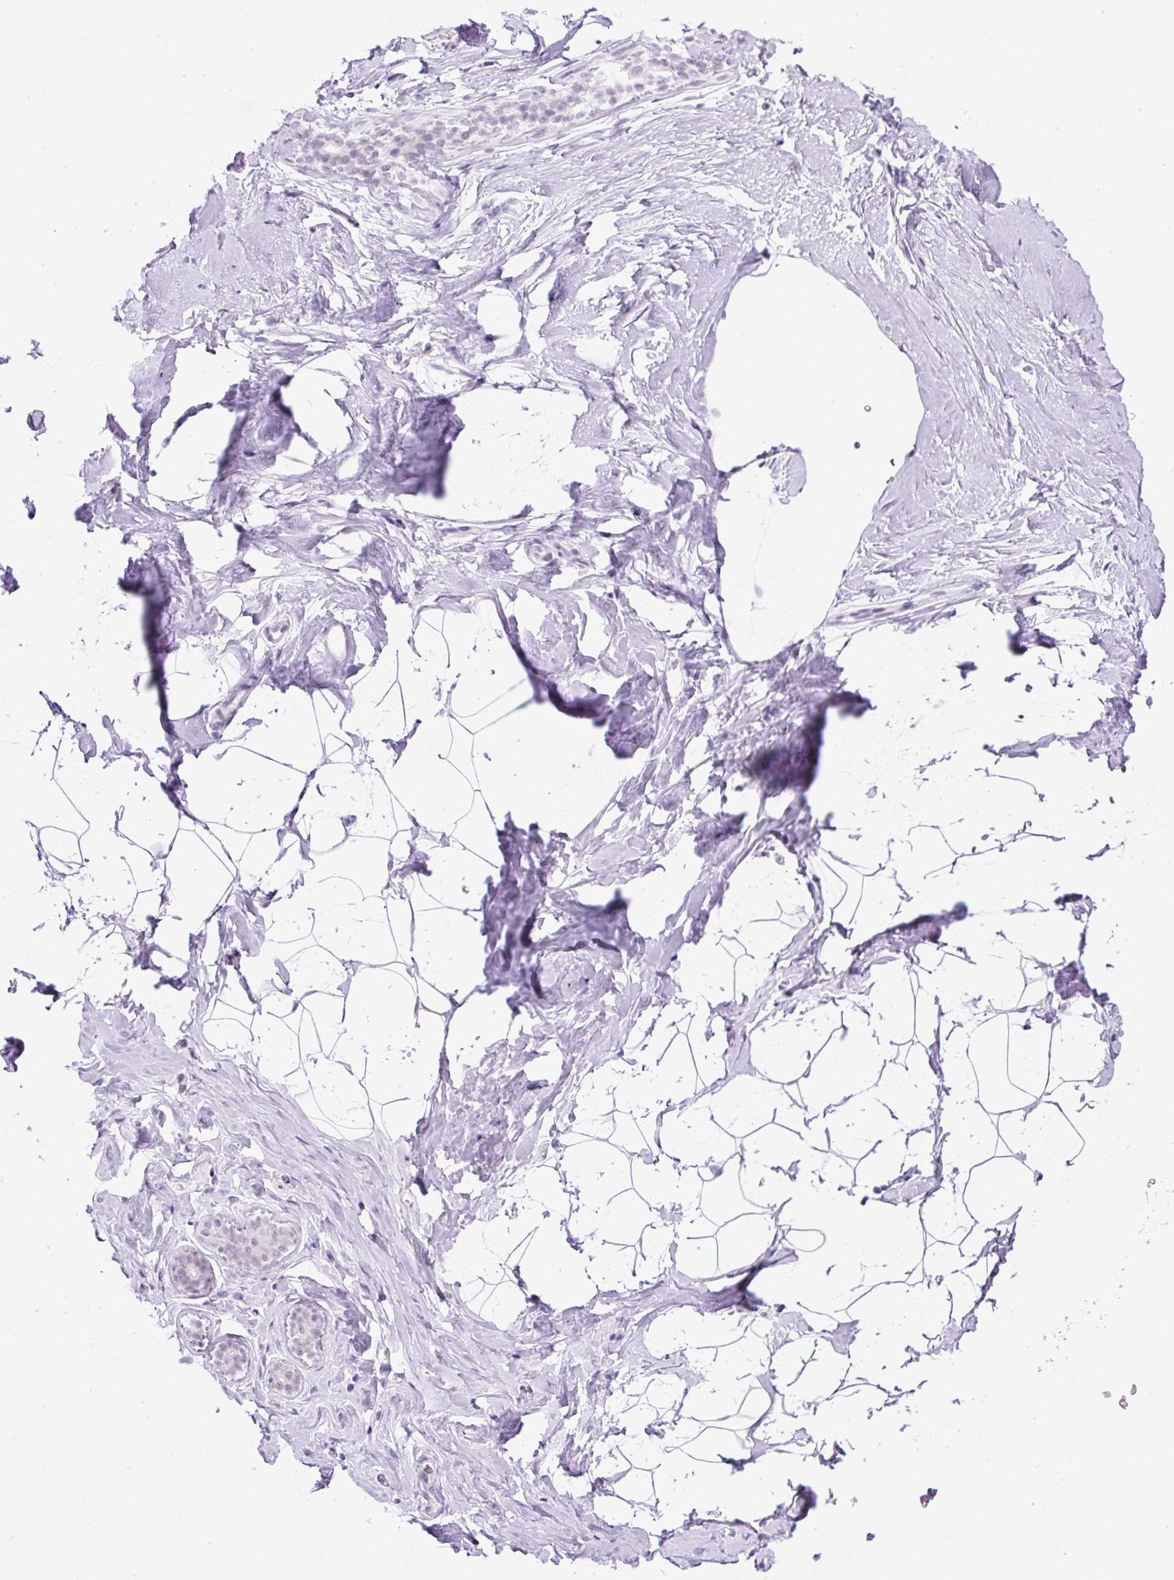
{"staining": {"intensity": "negative", "quantity": "none", "location": "none"}, "tissue": "breast", "cell_type": "Adipocytes", "image_type": "normal", "snomed": [{"axis": "morphology", "description": "Normal tissue, NOS"}, {"axis": "topography", "description": "Breast"}], "caption": "Immunohistochemistry photomicrograph of benign human breast stained for a protein (brown), which displays no expression in adipocytes. (DAB (3,3'-diaminobenzidine) immunohistochemistry with hematoxylin counter stain).", "gene": "RHBDD2", "patient": {"sex": "female", "age": 32}}